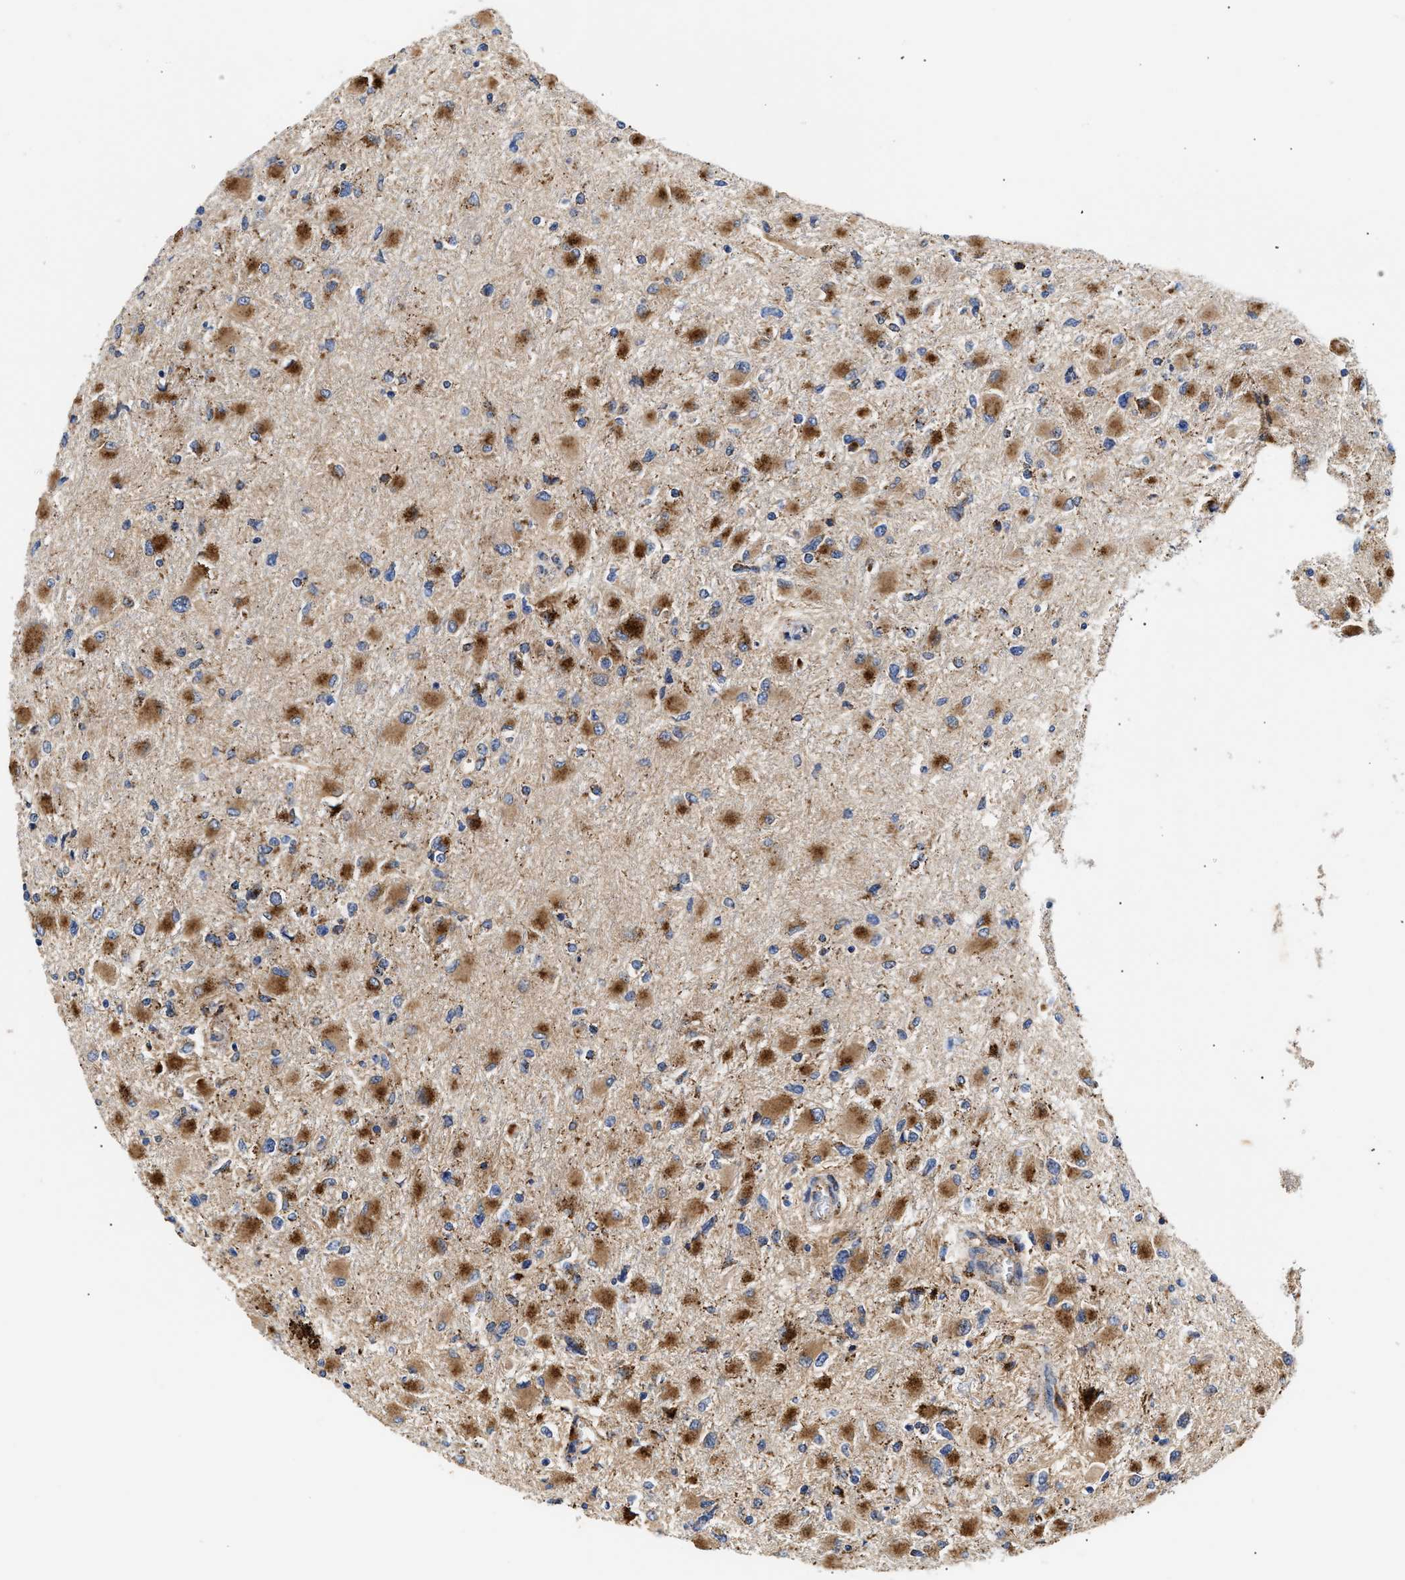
{"staining": {"intensity": "strong", "quantity": "25%-75%", "location": "cytoplasmic/membranous"}, "tissue": "glioma", "cell_type": "Tumor cells", "image_type": "cancer", "snomed": [{"axis": "morphology", "description": "Glioma, malignant, High grade"}, {"axis": "topography", "description": "Cerebral cortex"}], "caption": "DAB immunohistochemical staining of malignant glioma (high-grade) demonstrates strong cytoplasmic/membranous protein staining in about 25%-75% of tumor cells.", "gene": "CCDC146", "patient": {"sex": "female", "age": 36}}